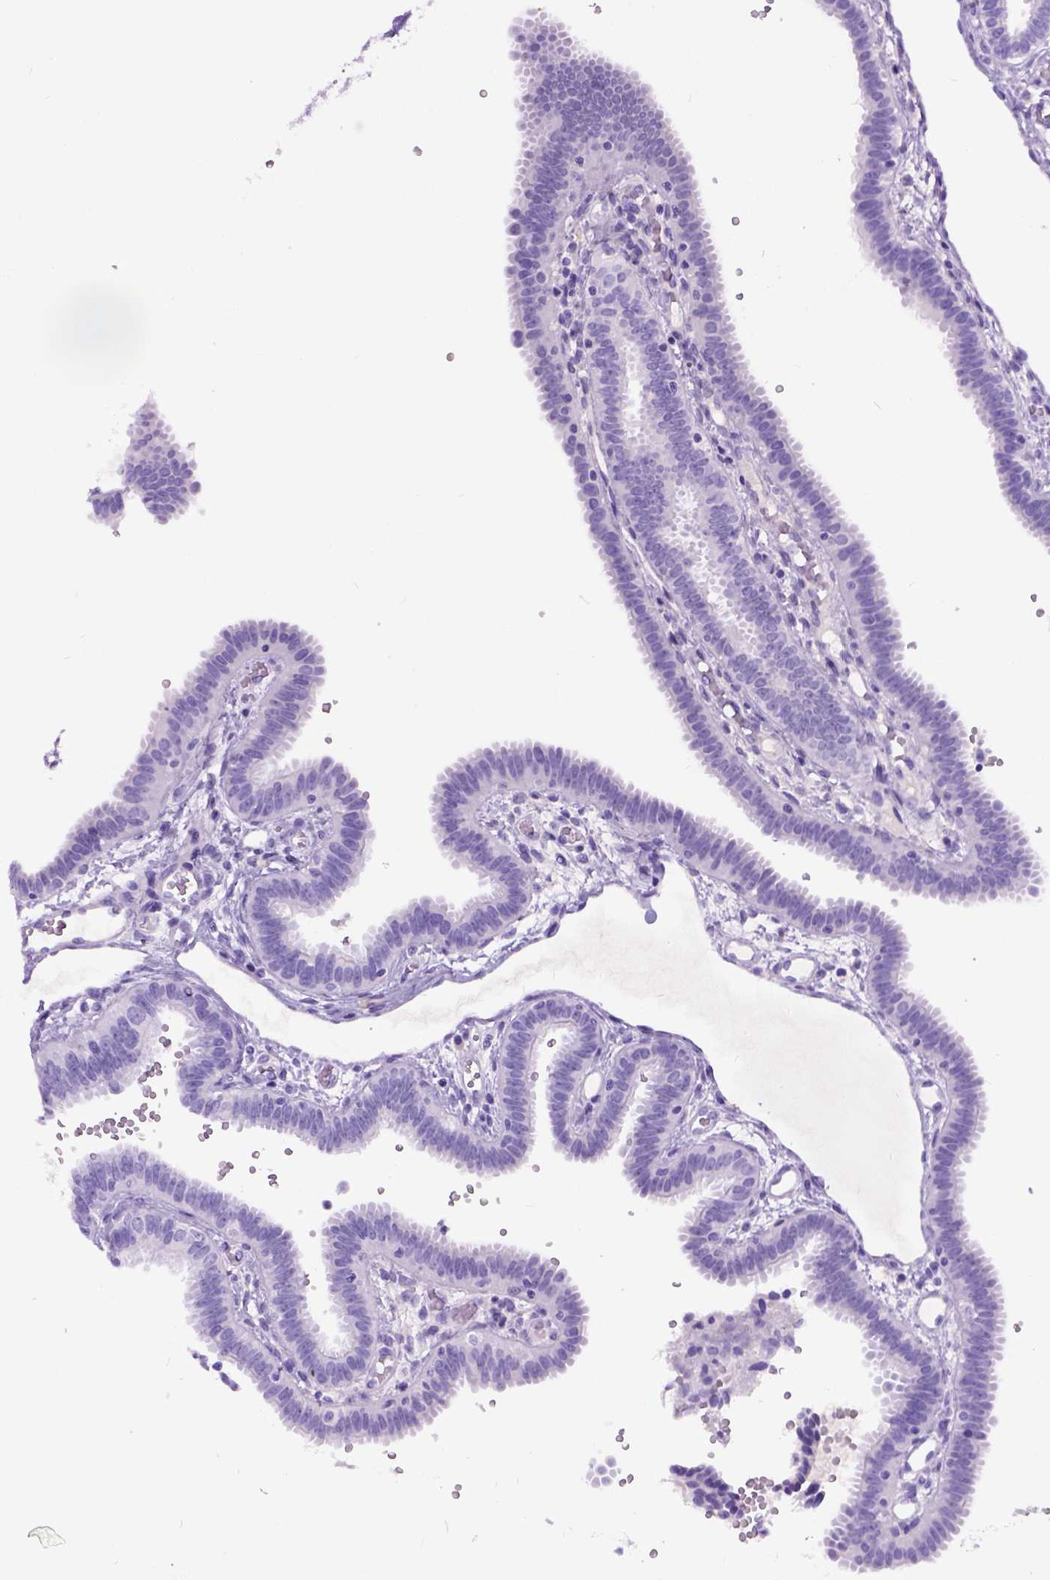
{"staining": {"intensity": "negative", "quantity": "none", "location": "none"}, "tissue": "fallopian tube", "cell_type": "Glandular cells", "image_type": "normal", "snomed": [{"axis": "morphology", "description": "Normal tissue, NOS"}, {"axis": "topography", "description": "Fallopian tube"}], "caption": "Glandular cells are negative for brown protein staining in normal fallopian tube. (DAB (3,3'-diaminobenzidine) IHC with hematoxylin counter stain).", "gene": "IGF2", "patient": {"sex": "female", "age": 37}}